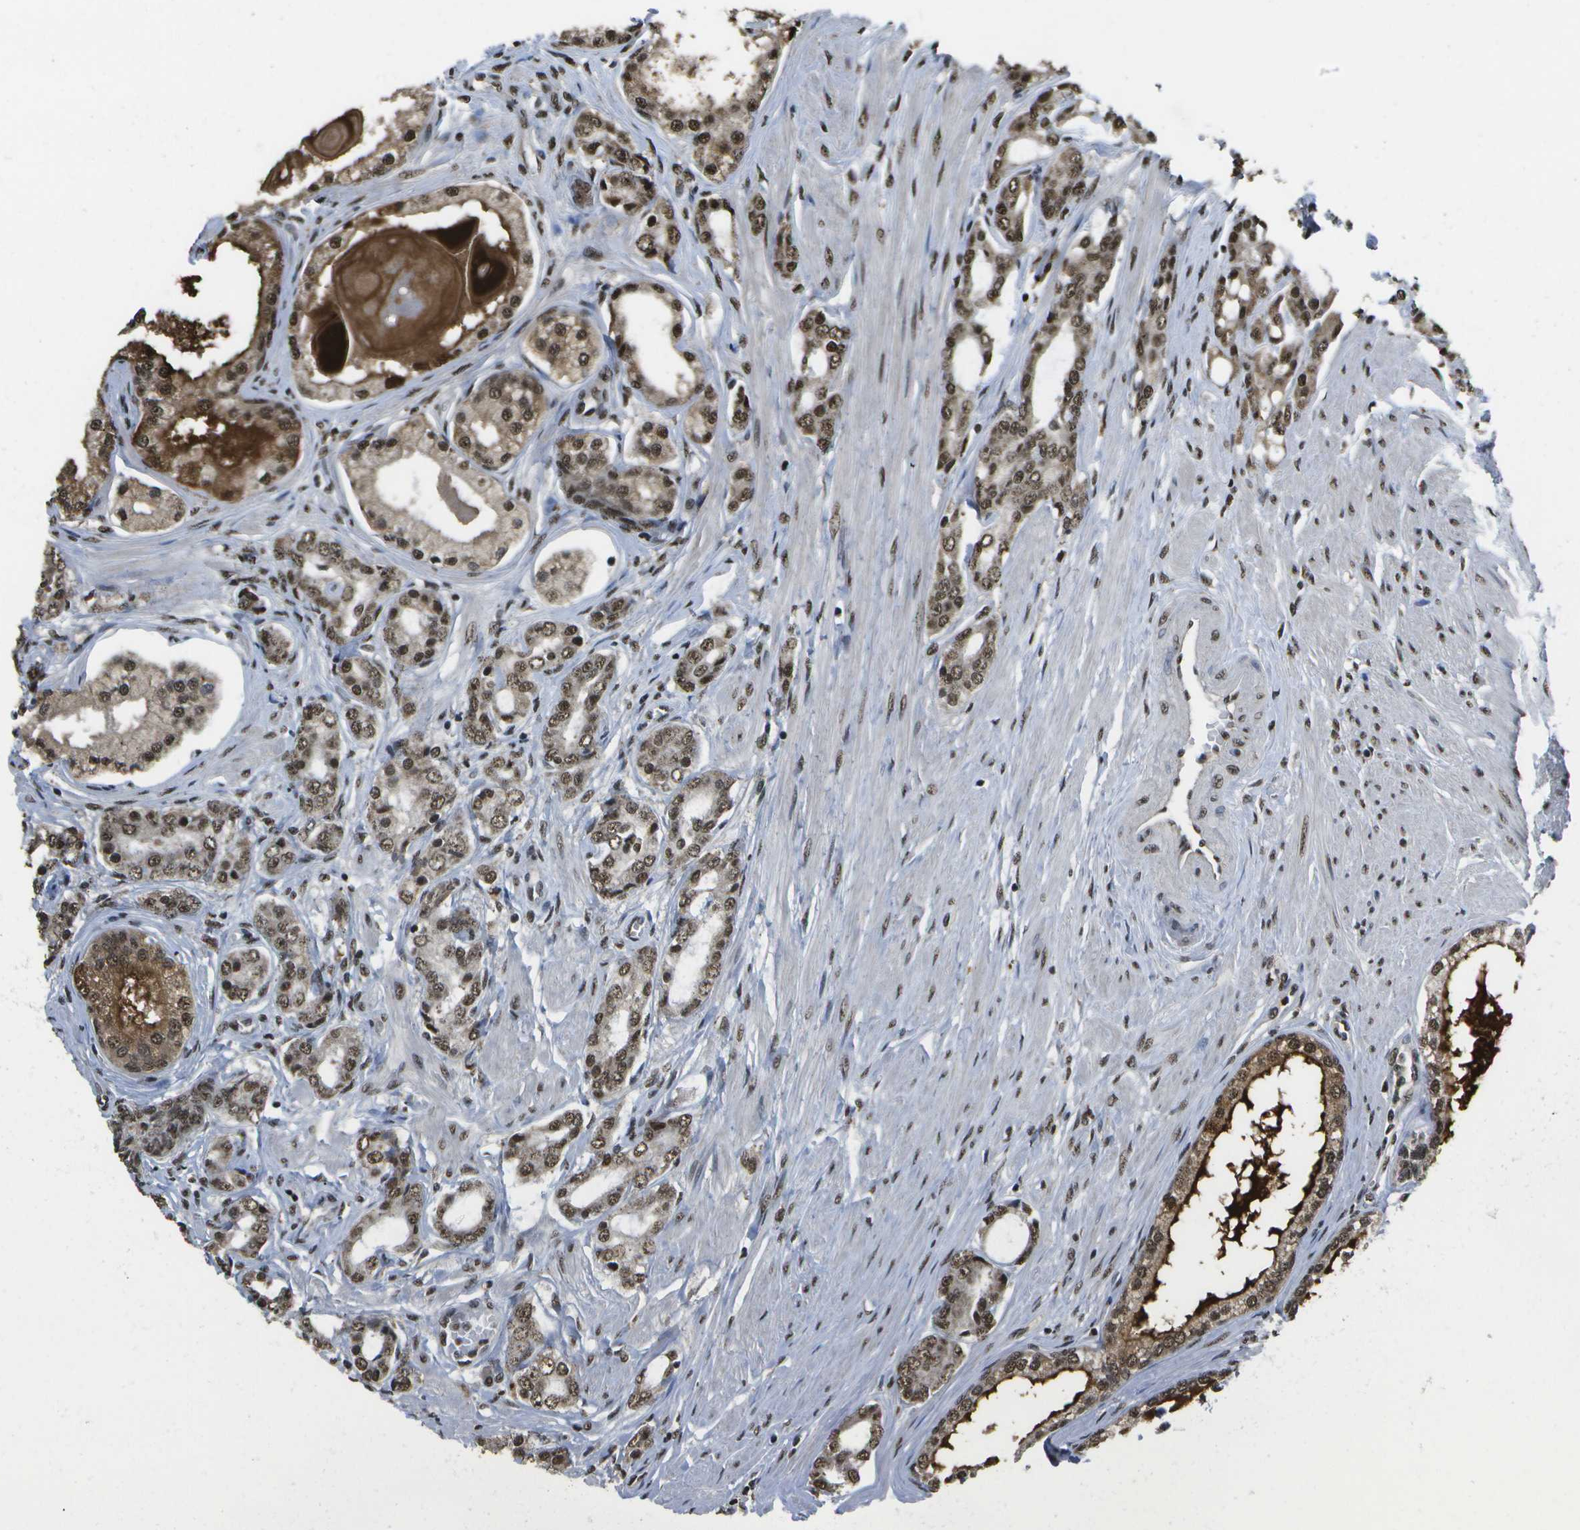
{"staining": {"intensity": "moderate", "quantity": ">75%", "location": "nuclear"}, "tissue": "prostate cancer", "cell_type": "Tumor cells", "image_type": "cancer", "snomed": [{"axis": "morphology", "description": "Adenocarcinoma, Low grade"}, {"axis": "topography", "description": "Prostate"}], "caption": "IHC staining of prostate cancer, which reveals medium levels of moderate nuclear expression in about >75% of tumor cells indicating moderate nuclear protein positivity. The staining was performed using DAB (3,3'-diaminobenzidine) (brown) for protein detection and nuclei were counterstained in hematoxylin (blue).", "gene": "SPEN", "patient": {"sex": "male", "age": 63}}